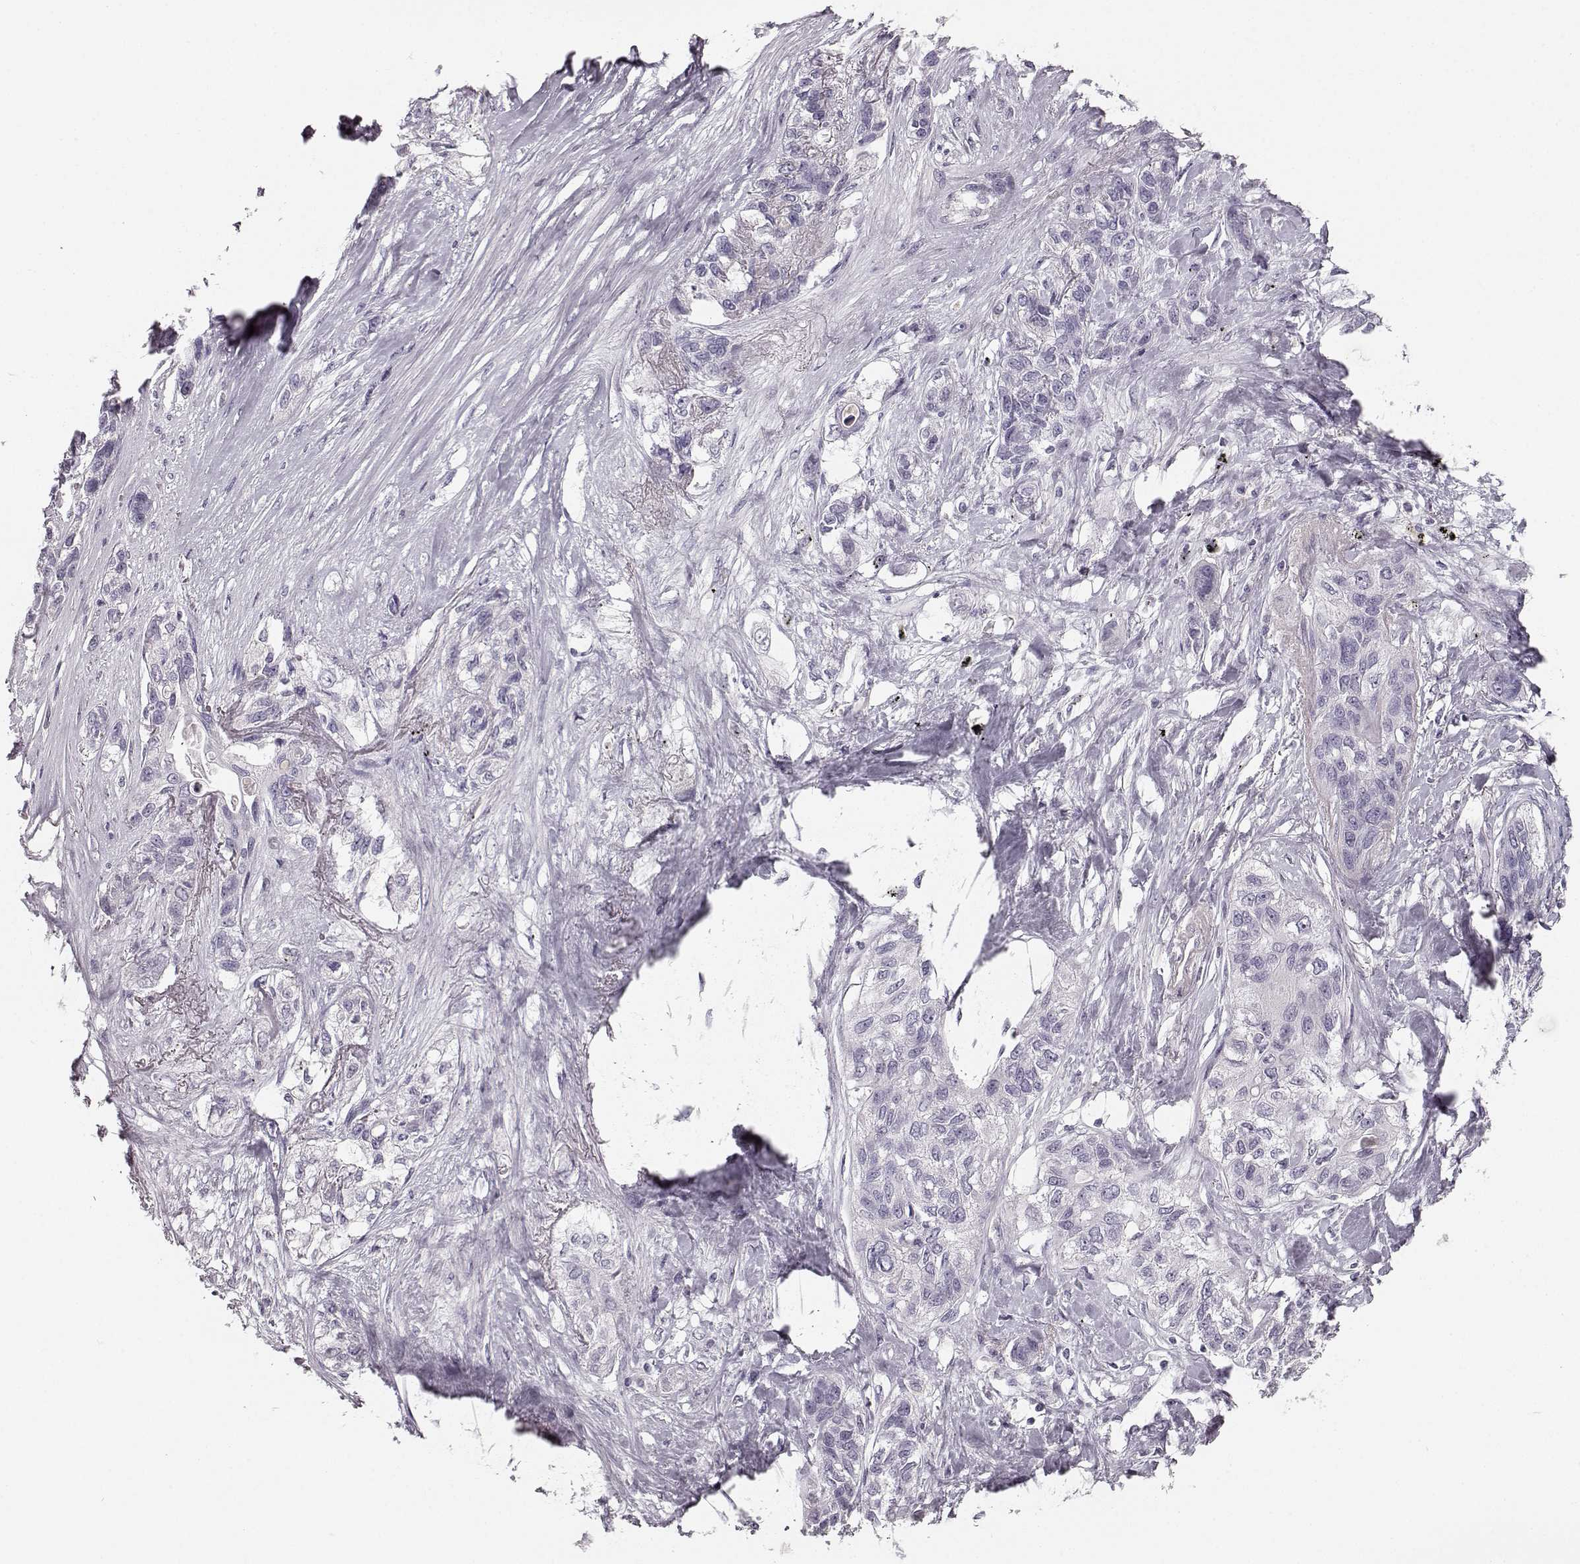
{"staining": {"intensity": "negative", "quantity": "none", "location": "none"}, "tissue": "lung cancer", "cell_type": "Tumor cells", "image_type": "cancer", "snomed": [{"axis": "morphology", "description": "Squamous cell carcinoma, NOS"}, {"axis": "topography", "description": "Lung"}], "caption": "Protein analysis of lung cancer (squamous cell carcinoma) exhibits no significant positivity in tumor cells.", "gene": "KIAA0319", "patient": {"sex": "female", "age": 70}}